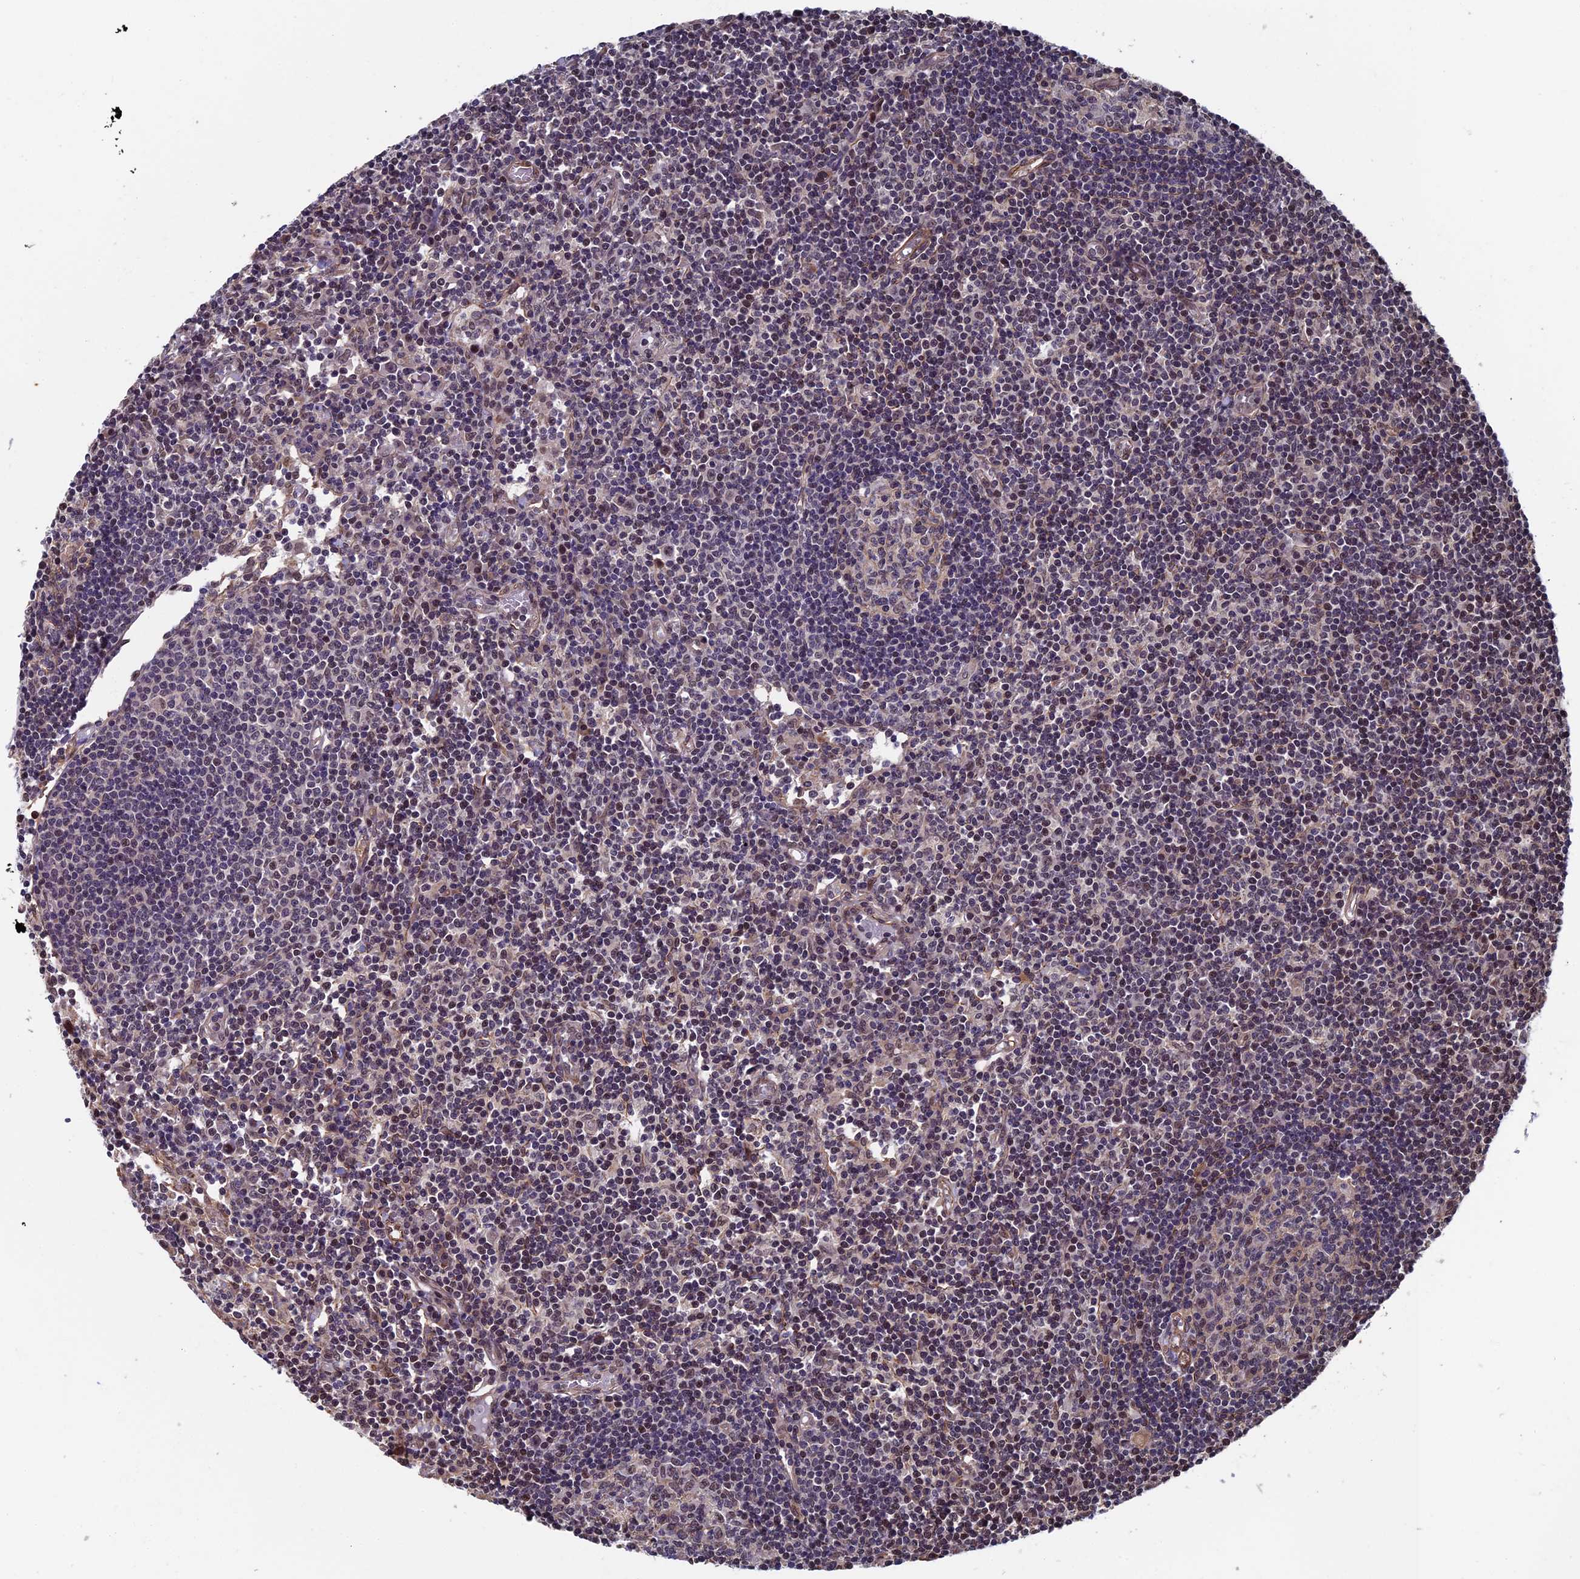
{"staining": {"intensity": "negative", "quantity": "none", "location": "none"}, "tissue": "lymph node", "cell_type": "Germinal center cells", "image_type": "normal", "snomed": [{"axis": "morphology", "description": "Normal tissue, NOS"}, {"axis": "topography", "description": "Lymph node"}], "caption": "Immunohistochemistry micrograph of normal human lymph node stained for a protein (brown), which exhibits no expression in germinal center cells.", "gene": "CTDP1", "patient": {"sex": "female", "age": 55}}